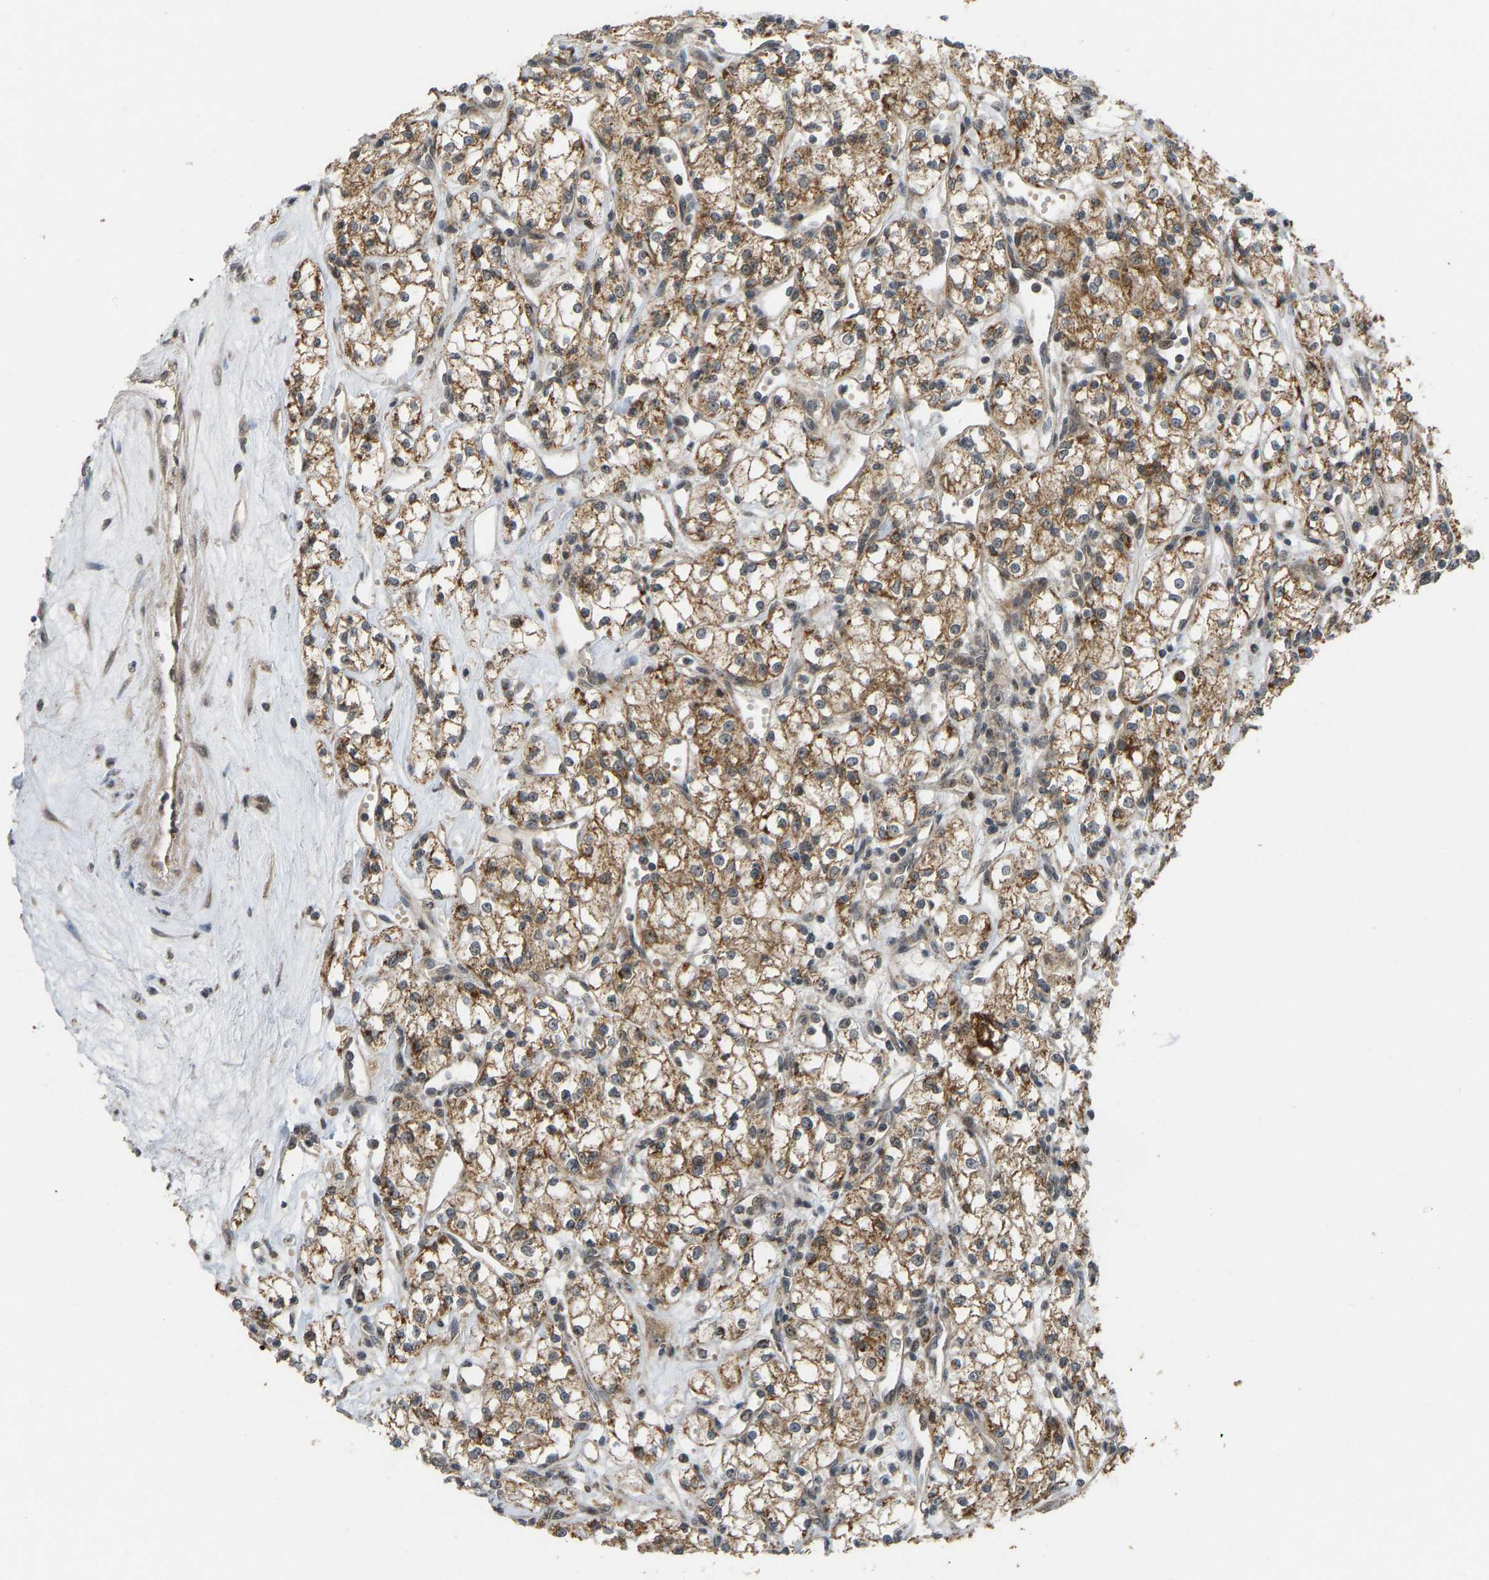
{"staining": {"intensity": "moderate", "quantity": ">75%", "location": "cytoplasmic/membranous"}, "tissue": "renal cancer", "cell_type": "Tumor cells", "image_type": "cancer", "snomed": [{"axis": "morphology", "description": "Adenocarcinoma, NOS"}, {"axis": "topography", "description": "Kidney"}], "caption": "This image reveals immunohistochemistry (IHC) staining of renal cancer (adenocarcinoma), with medium moderate cytoplasmic/membranous staining in approximately >75% of tumor cells.", "gene": "ACADS", "patient": {"sex": "male", "age": 59}}